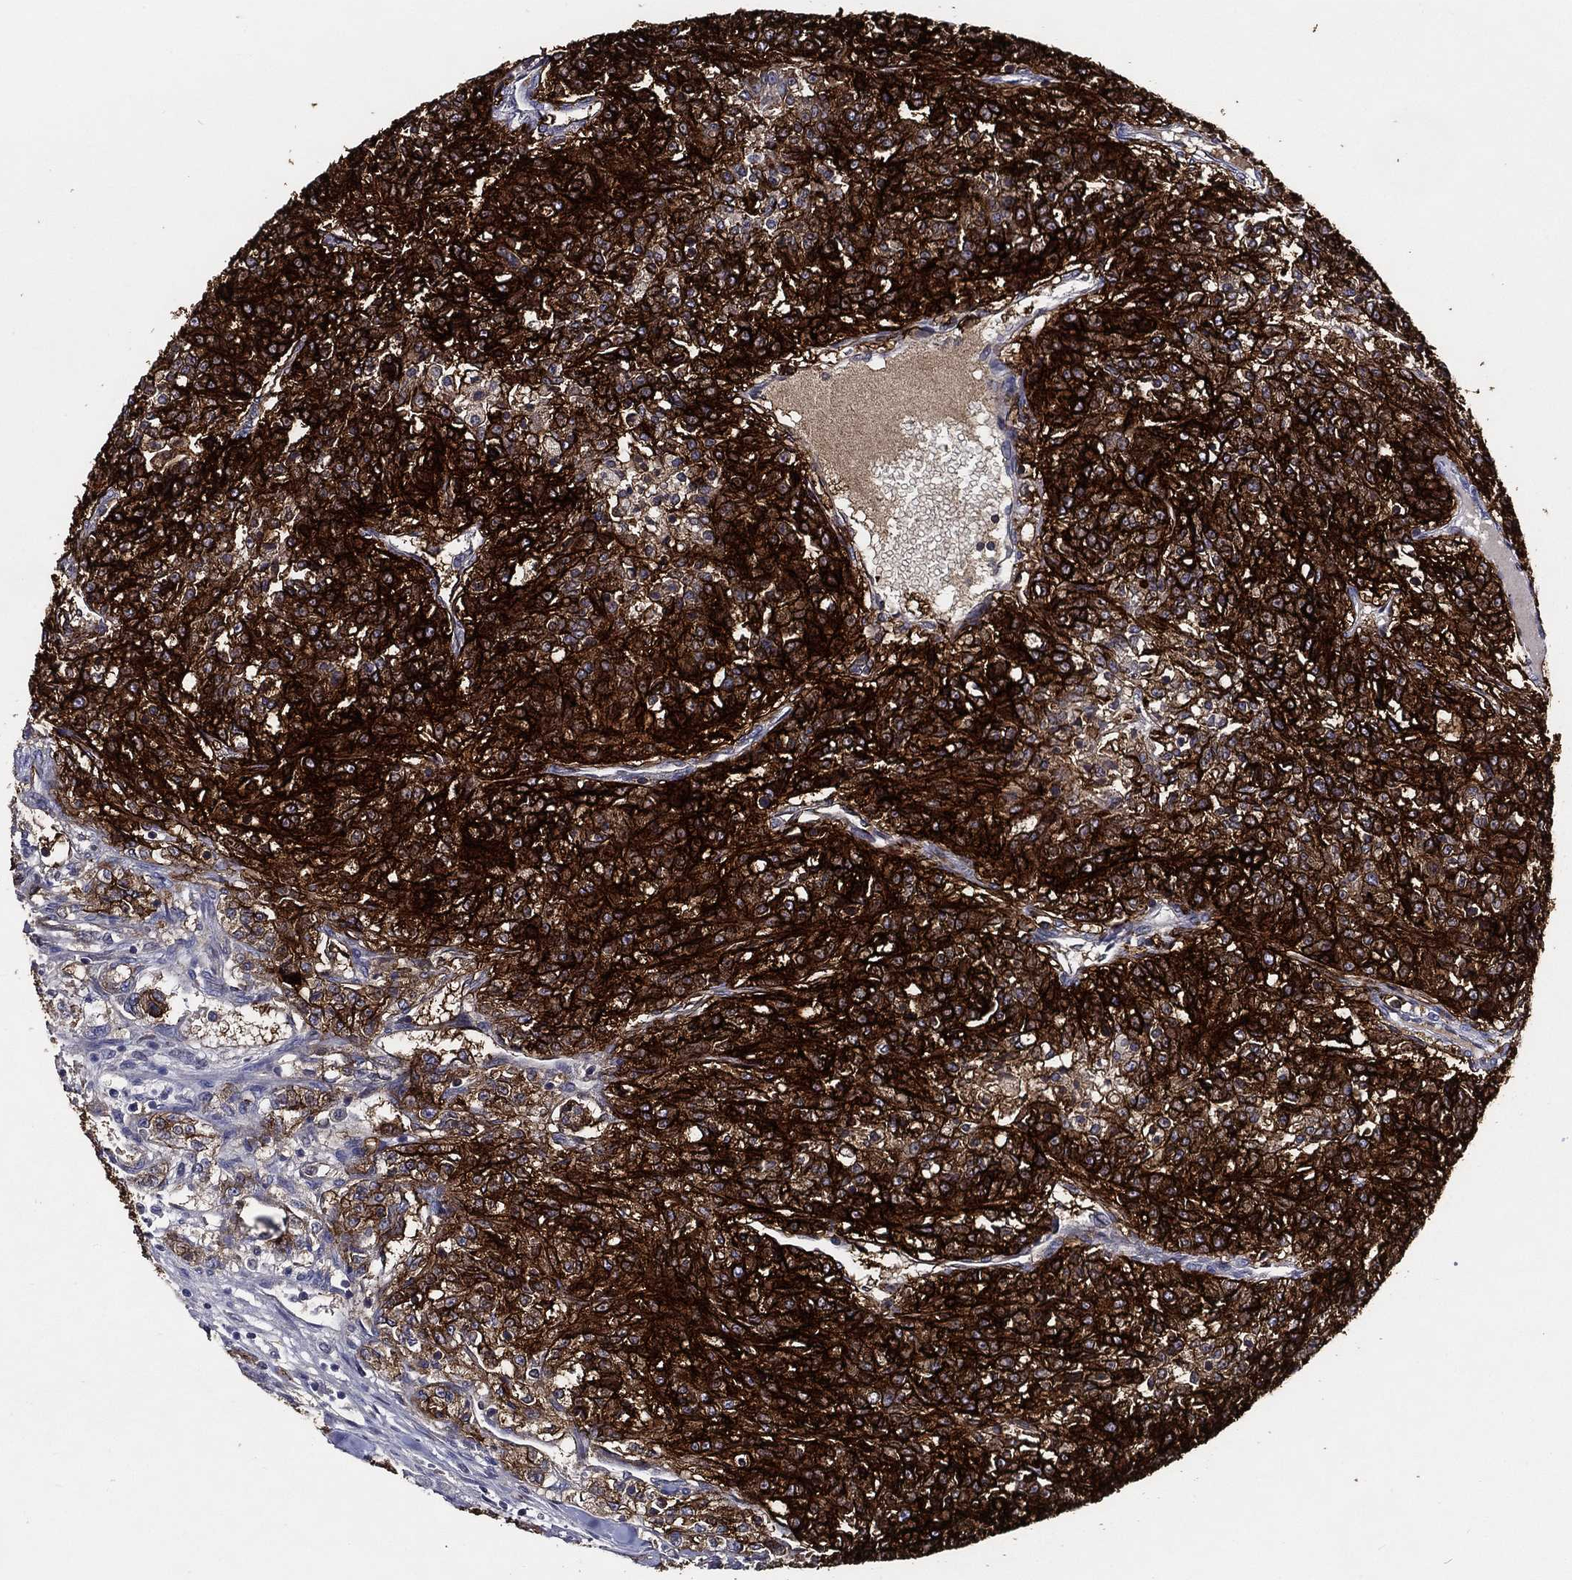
{"staining": {"intensity": "strong", "quantity": ">75%", "location": "cytoplasmic/membranous"}, "tissue": "renal cancer", "cell_type": "Tumor cells", "image_type": "cancer", "snomed": [{"axis": "morphology", "description": "Adenocarcinoma, NOS"}, {"axis": "topography", "description": "Kidney"}], "caption": "Brown immunohistochemical staining in human renal adenocarcinoma shows strong cytoplasmic/membranous positivity in approximately >75% of tumor cells.", "gene": "ACE2", "patient": {"sex": "female", "age": 63}}